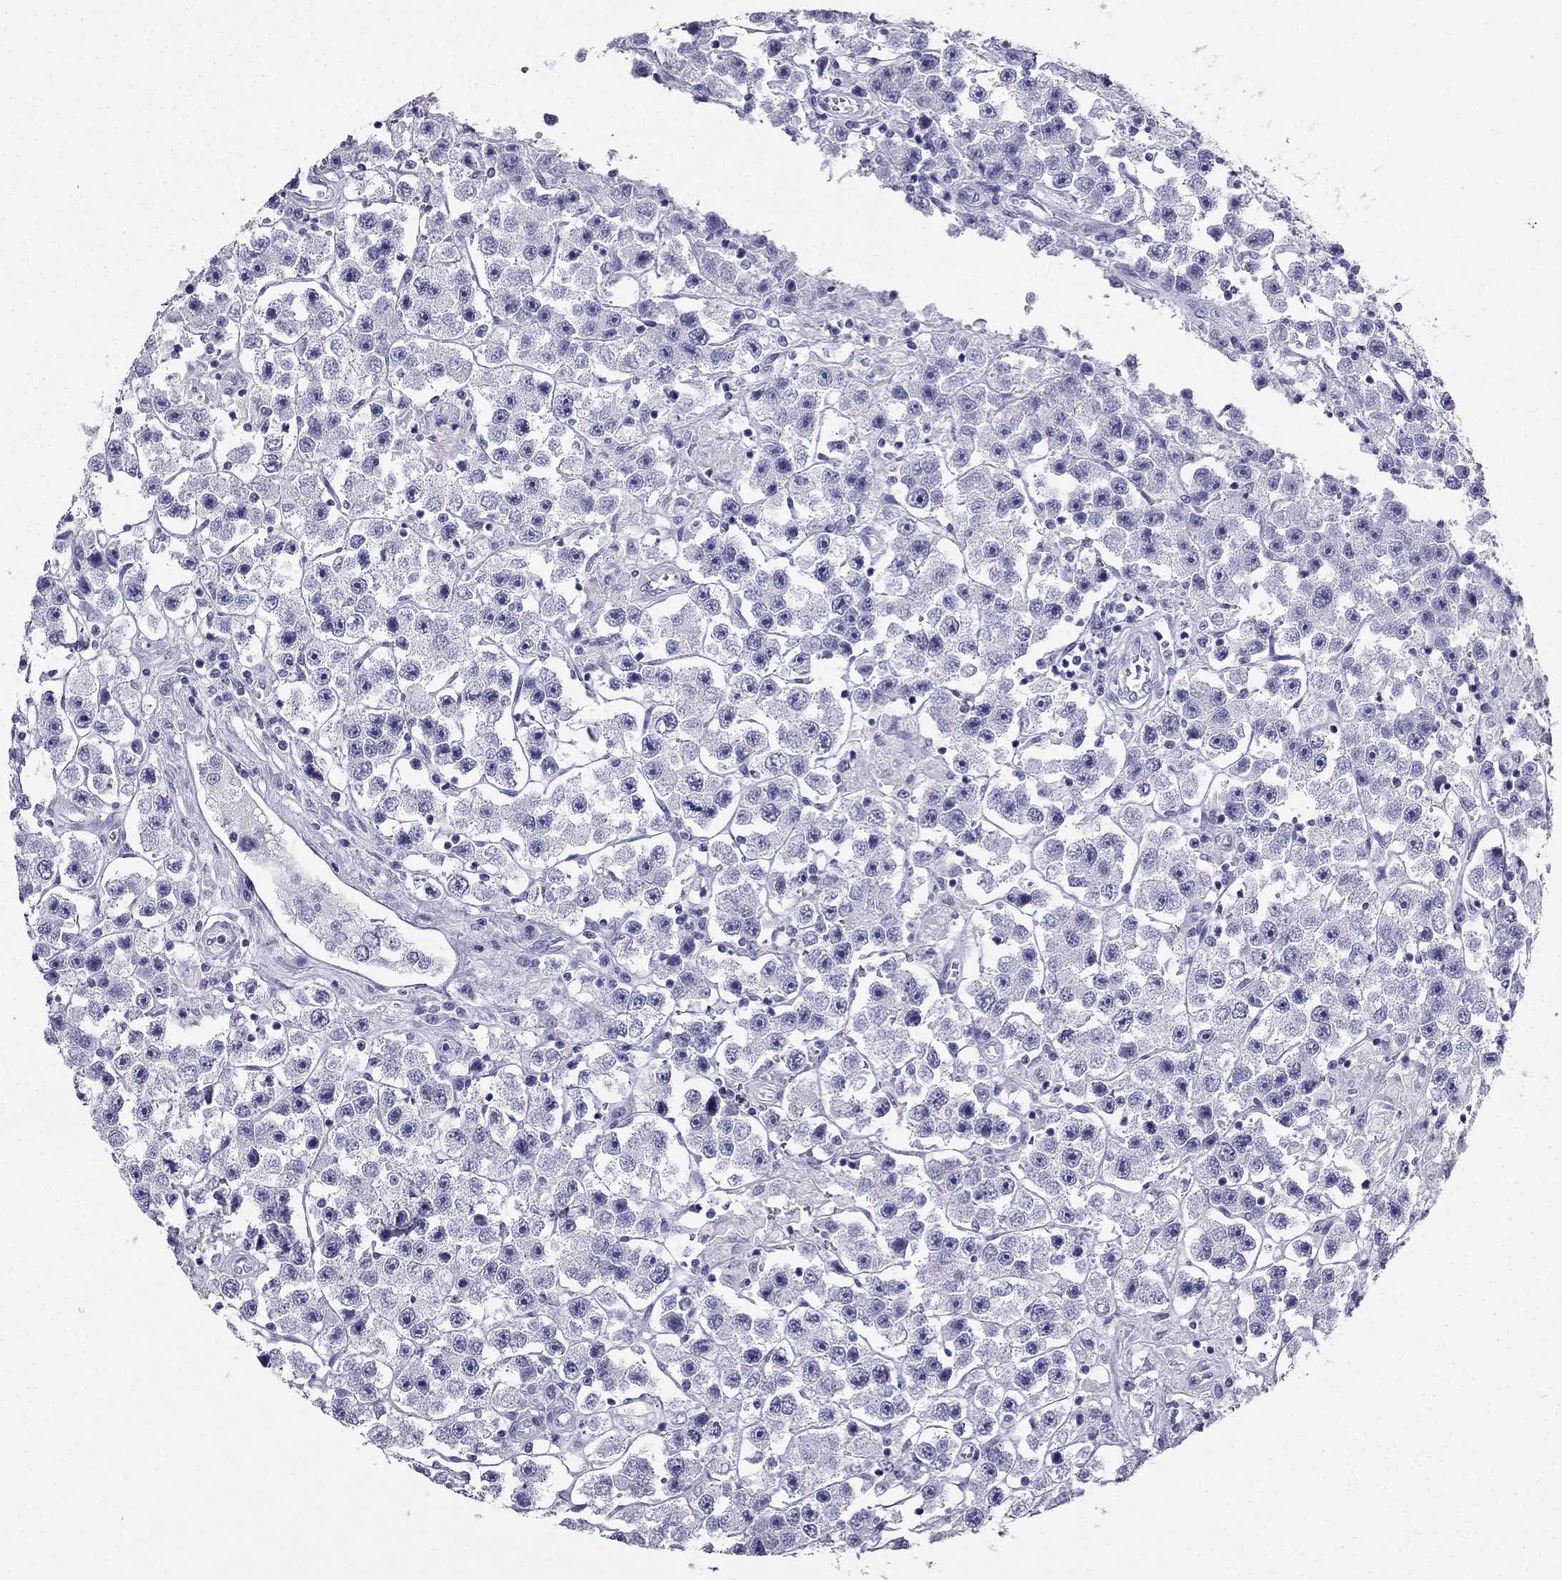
{"staining": {"intensity": "negative", "quantity": "none", "location": "none"}, "tissue": "testis cancer", "cell_type": "Tumor cells", "image_type": "cancer", "snomed": [{"axis": "morphology", "description": "Seminoma, NOS"}, {"axis": "topography", "description": "Testis"}], "caption": "Photomicrograph shows no protein positivity in tumor cells of seminoma (testis) tissue. Nuclei are stained in blue.", "gene": "TFF3", "patient": {"sex": "male", "age": 45}}